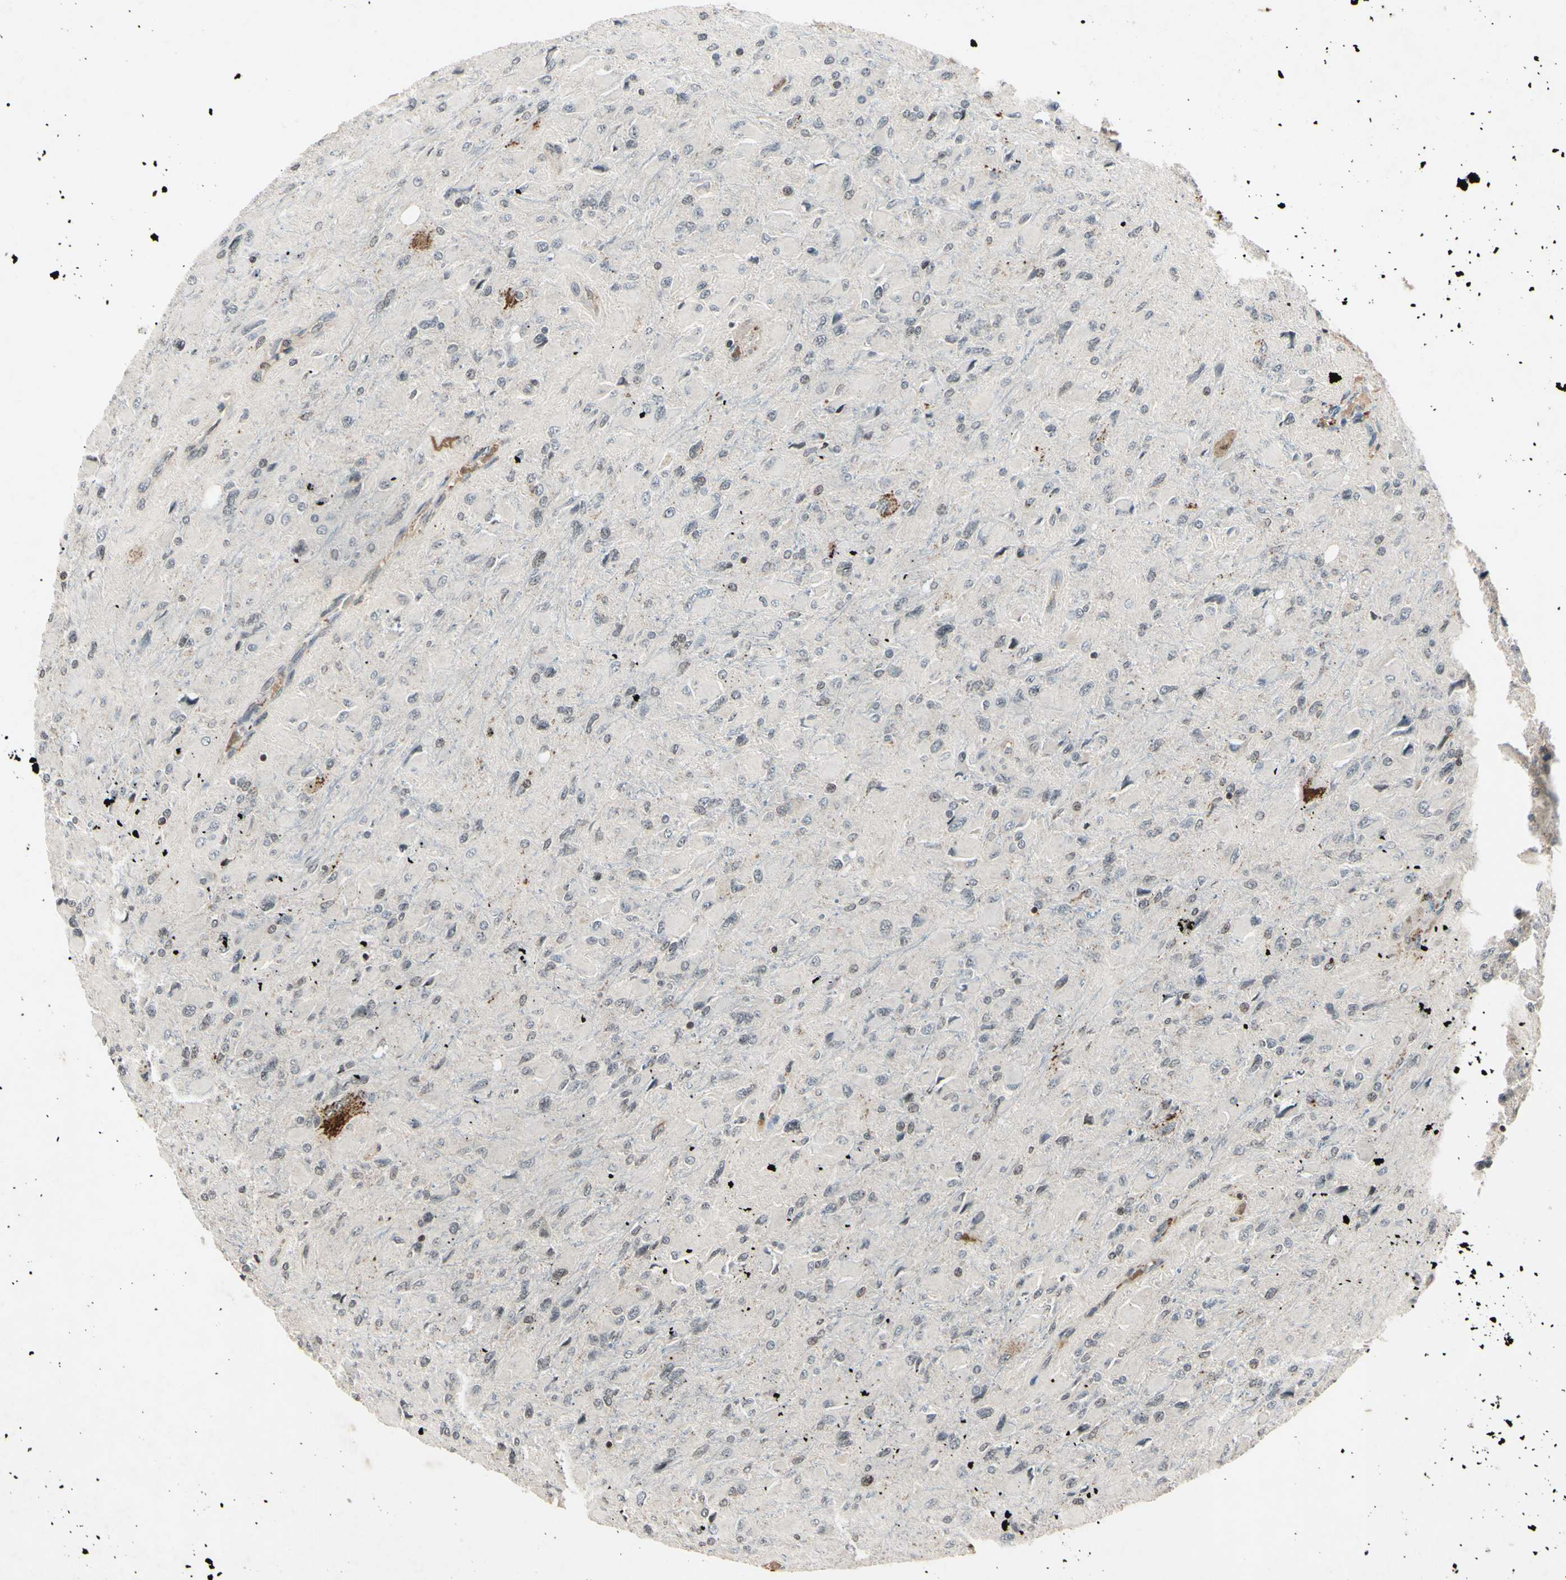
{"staining": {"intensity": "negative", "quantity": "none", "location": "none"}, "tissue": "glioma", "cell_type": "Tumor cells", "image_type": "cancer", "snomed": [{"axis": "morphology", "description": "Glioma, malignant, High grade"}, {"axis": "topography", "description": "Cerebral cortex"}], "caption": "DAB immunohistochemical staining of human malignant glioma (high-grade) shows no significant positivity in tumor cells. (Stains: DAB immunohistochemistry with hematoxylin counter stain, Microscopy: brightfield microscopy at high magnification).", "gene": "AEBP1", "patient": {"sex": "female", "age": 36}}